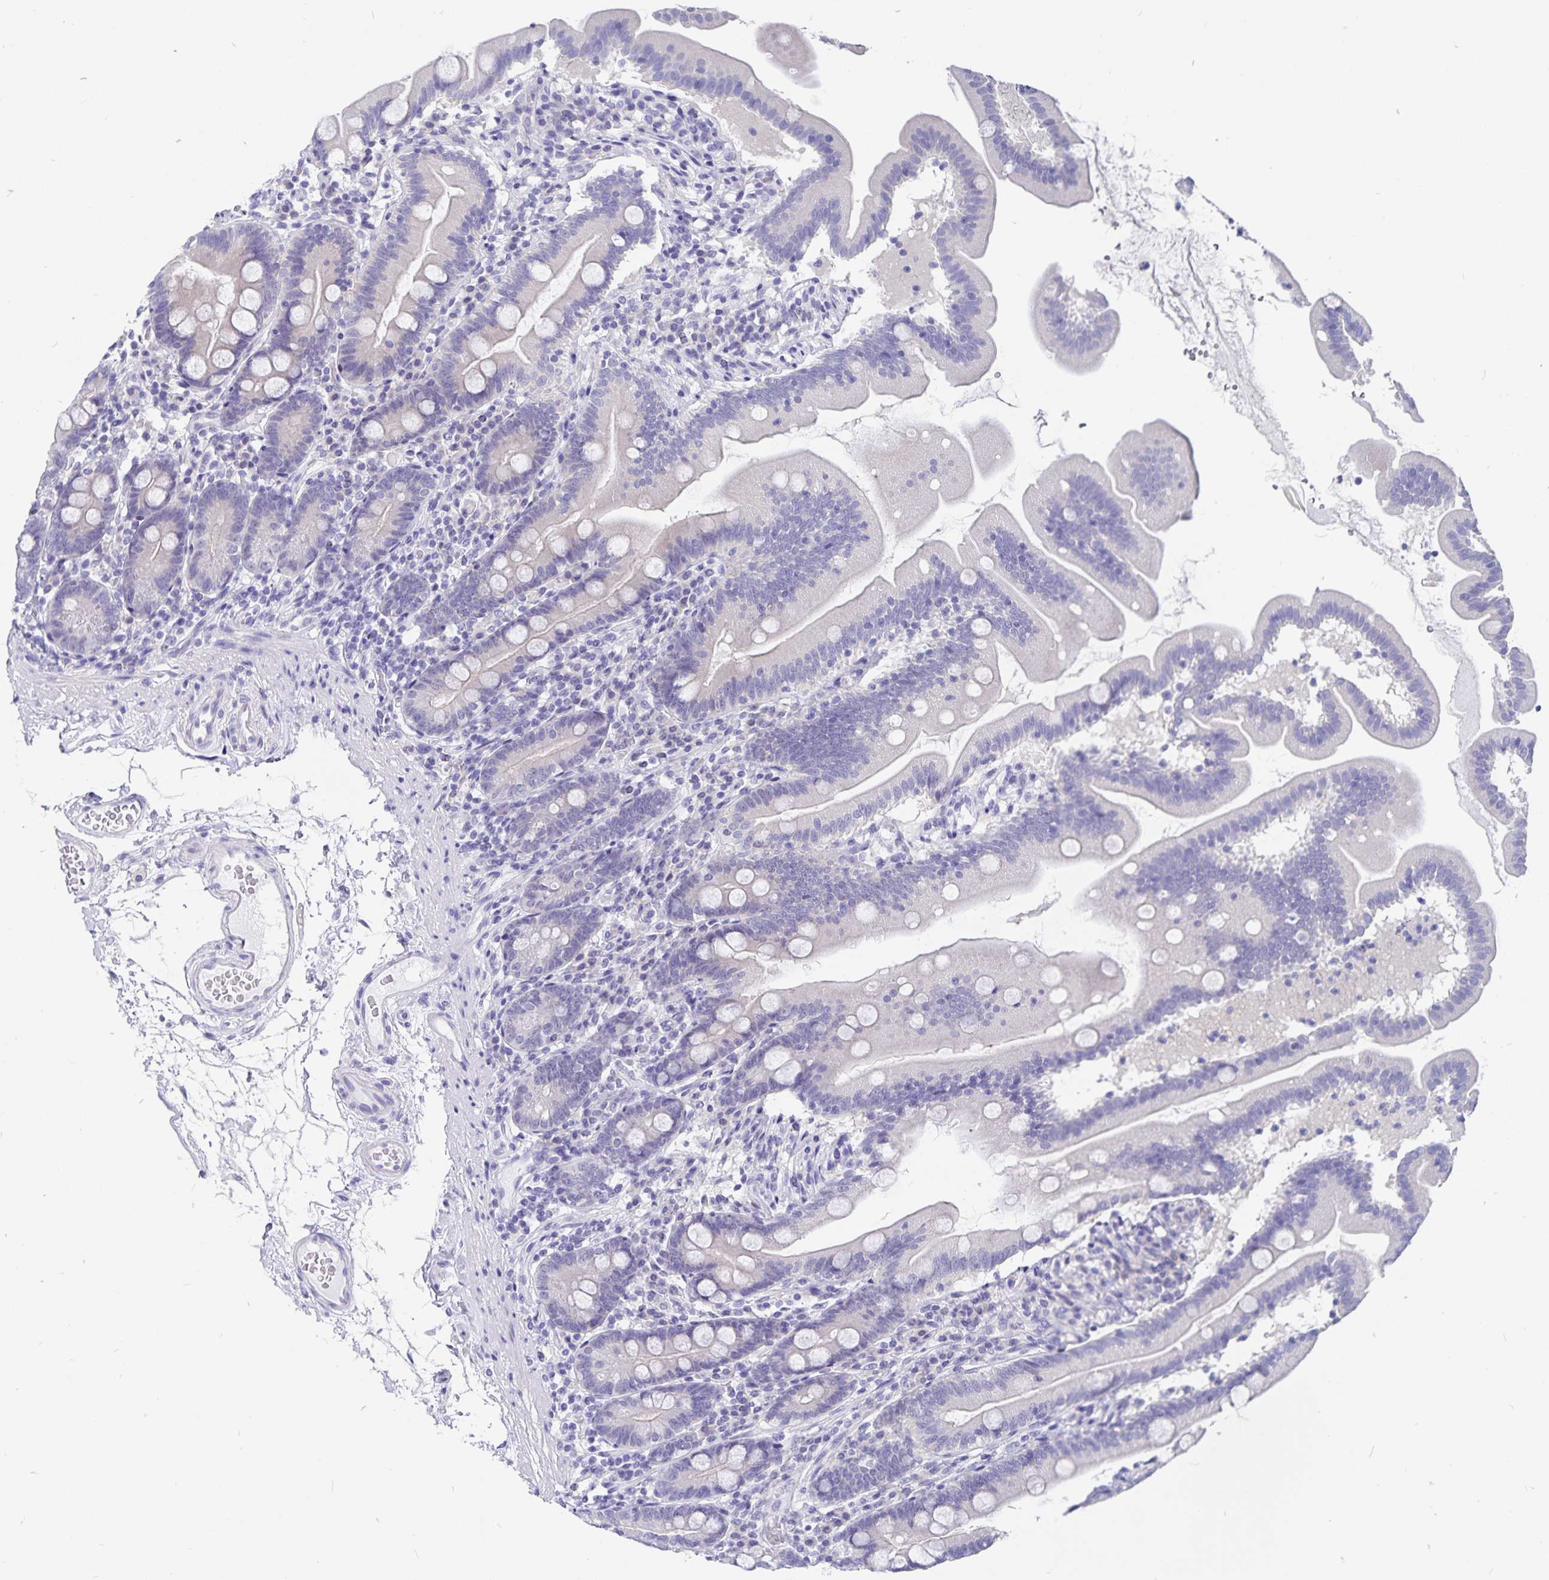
{"staining": {"intensity": "negative", "quantity": "none", "location": "none"}, "tissue": "duodenum", "cell_type": "Glandular cells", "image_type": "normal", "snomed": [{"axis": "morphology", "description": "Normal tissue, NOS"}, {"axis": "topography", "description": "Duodenum"}], "caption": "DAB (3,3'-diaminobenzidine) immunohistochemical staining of normal human duodenum reveals no significant staining in glandular cells. The staining is performed using DAB brown chromogen with nuclei counter-stained in using hematoxylin.", "gene": "SNTN", "patient": {"sex": "female", "age": 67}}